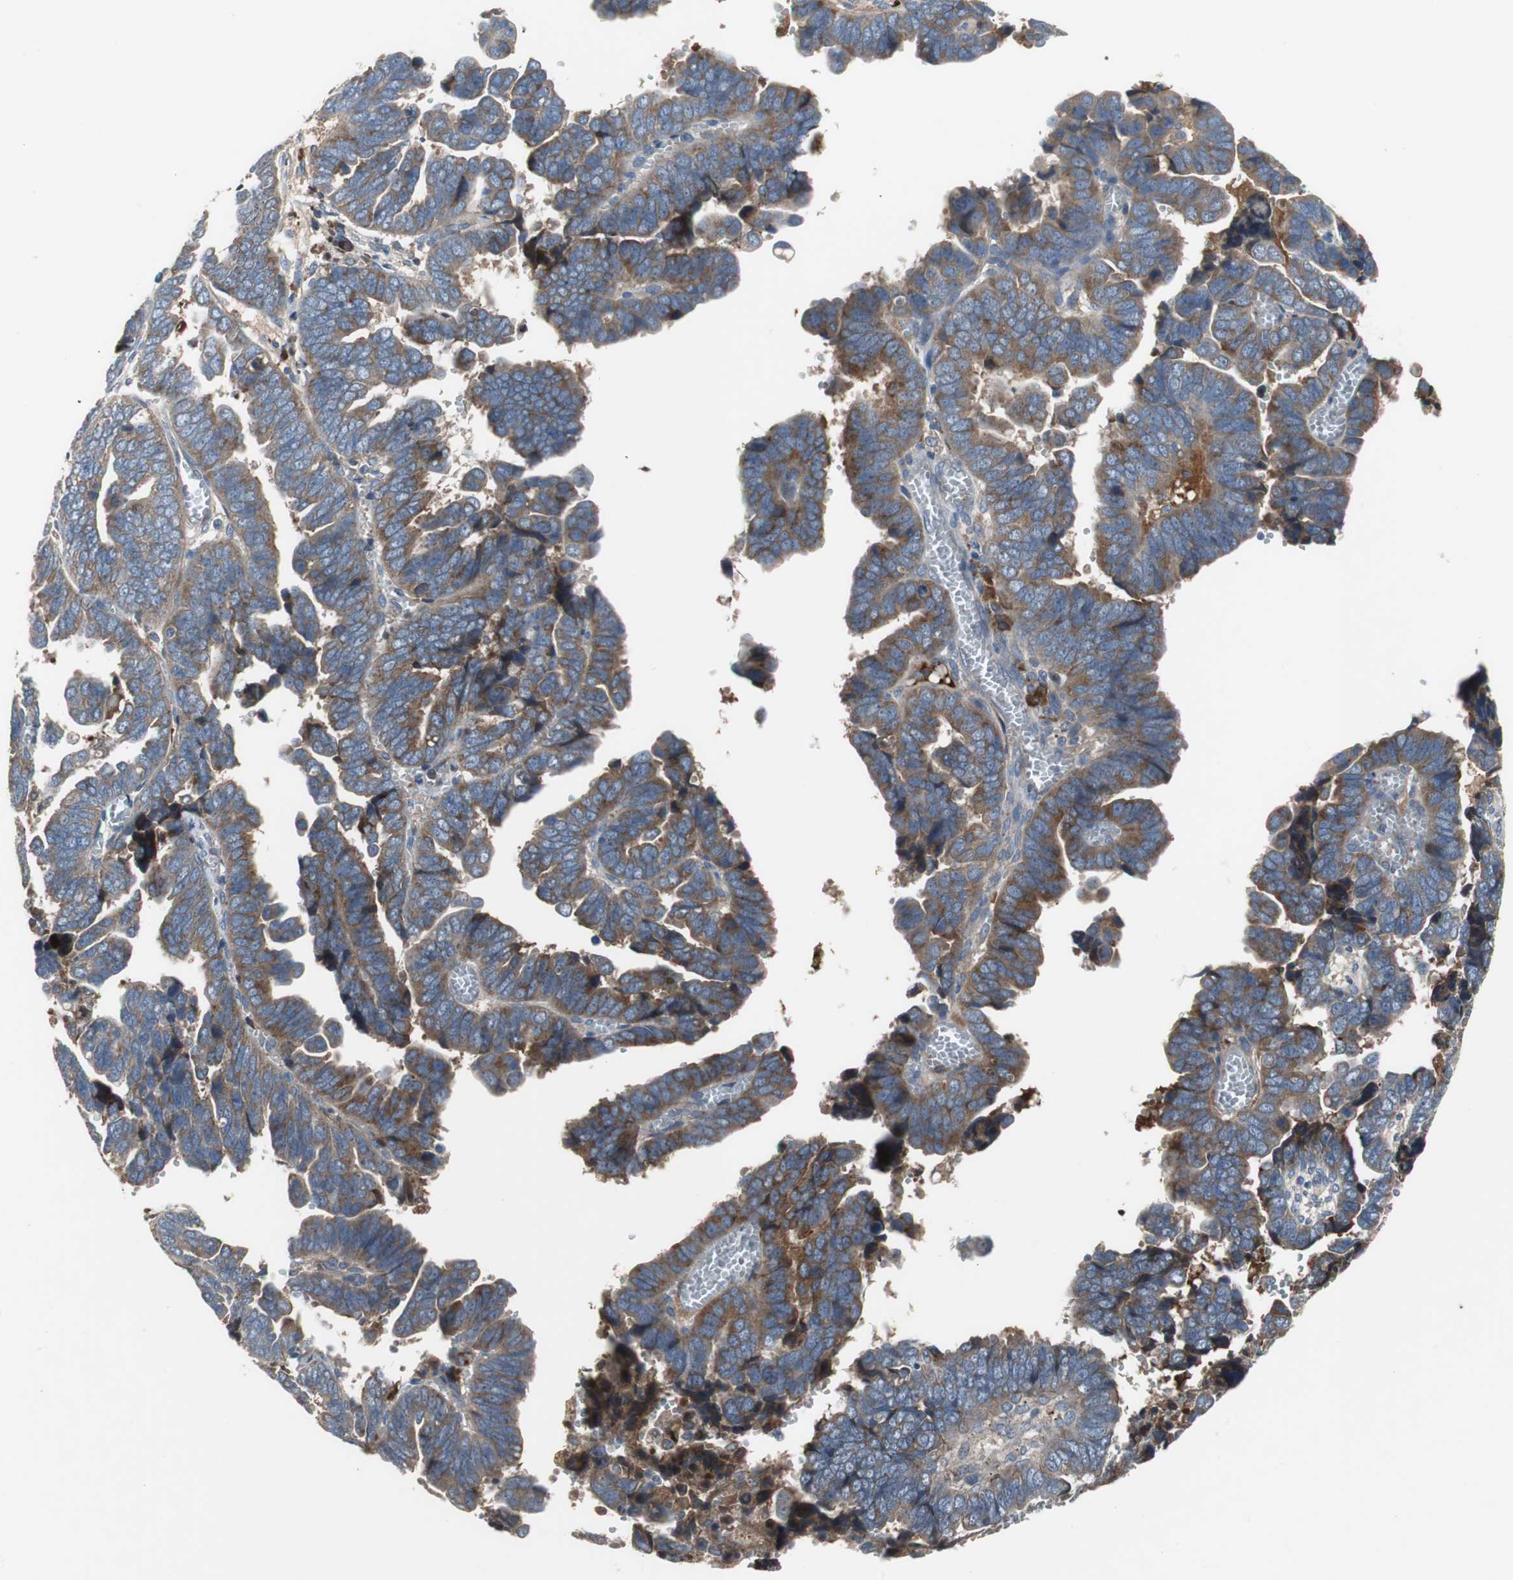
{"staining": {"intensity": "moderate", "quantity": "25%-75%", "location": "cytoplasmic/membranous"}, "tissue": "endometrial cancer", "cell_type": "Tumor cells", "image_type": "cancer", "snomed": [{"axis": "morphology", "description": "Adenocarcinoma, NOS"}, {"axis": "topography", "description": "Endometrium"}], "caption": "Immunohistochemical staining of human endometrial cancer (adenocarcinoma) shows medium levels of moderate cytoplasmic/membranous expression in approximately 25%-75% of tumor cells.", "gene": "SORT1", "patient": {"sex": "female", "age": 75}}